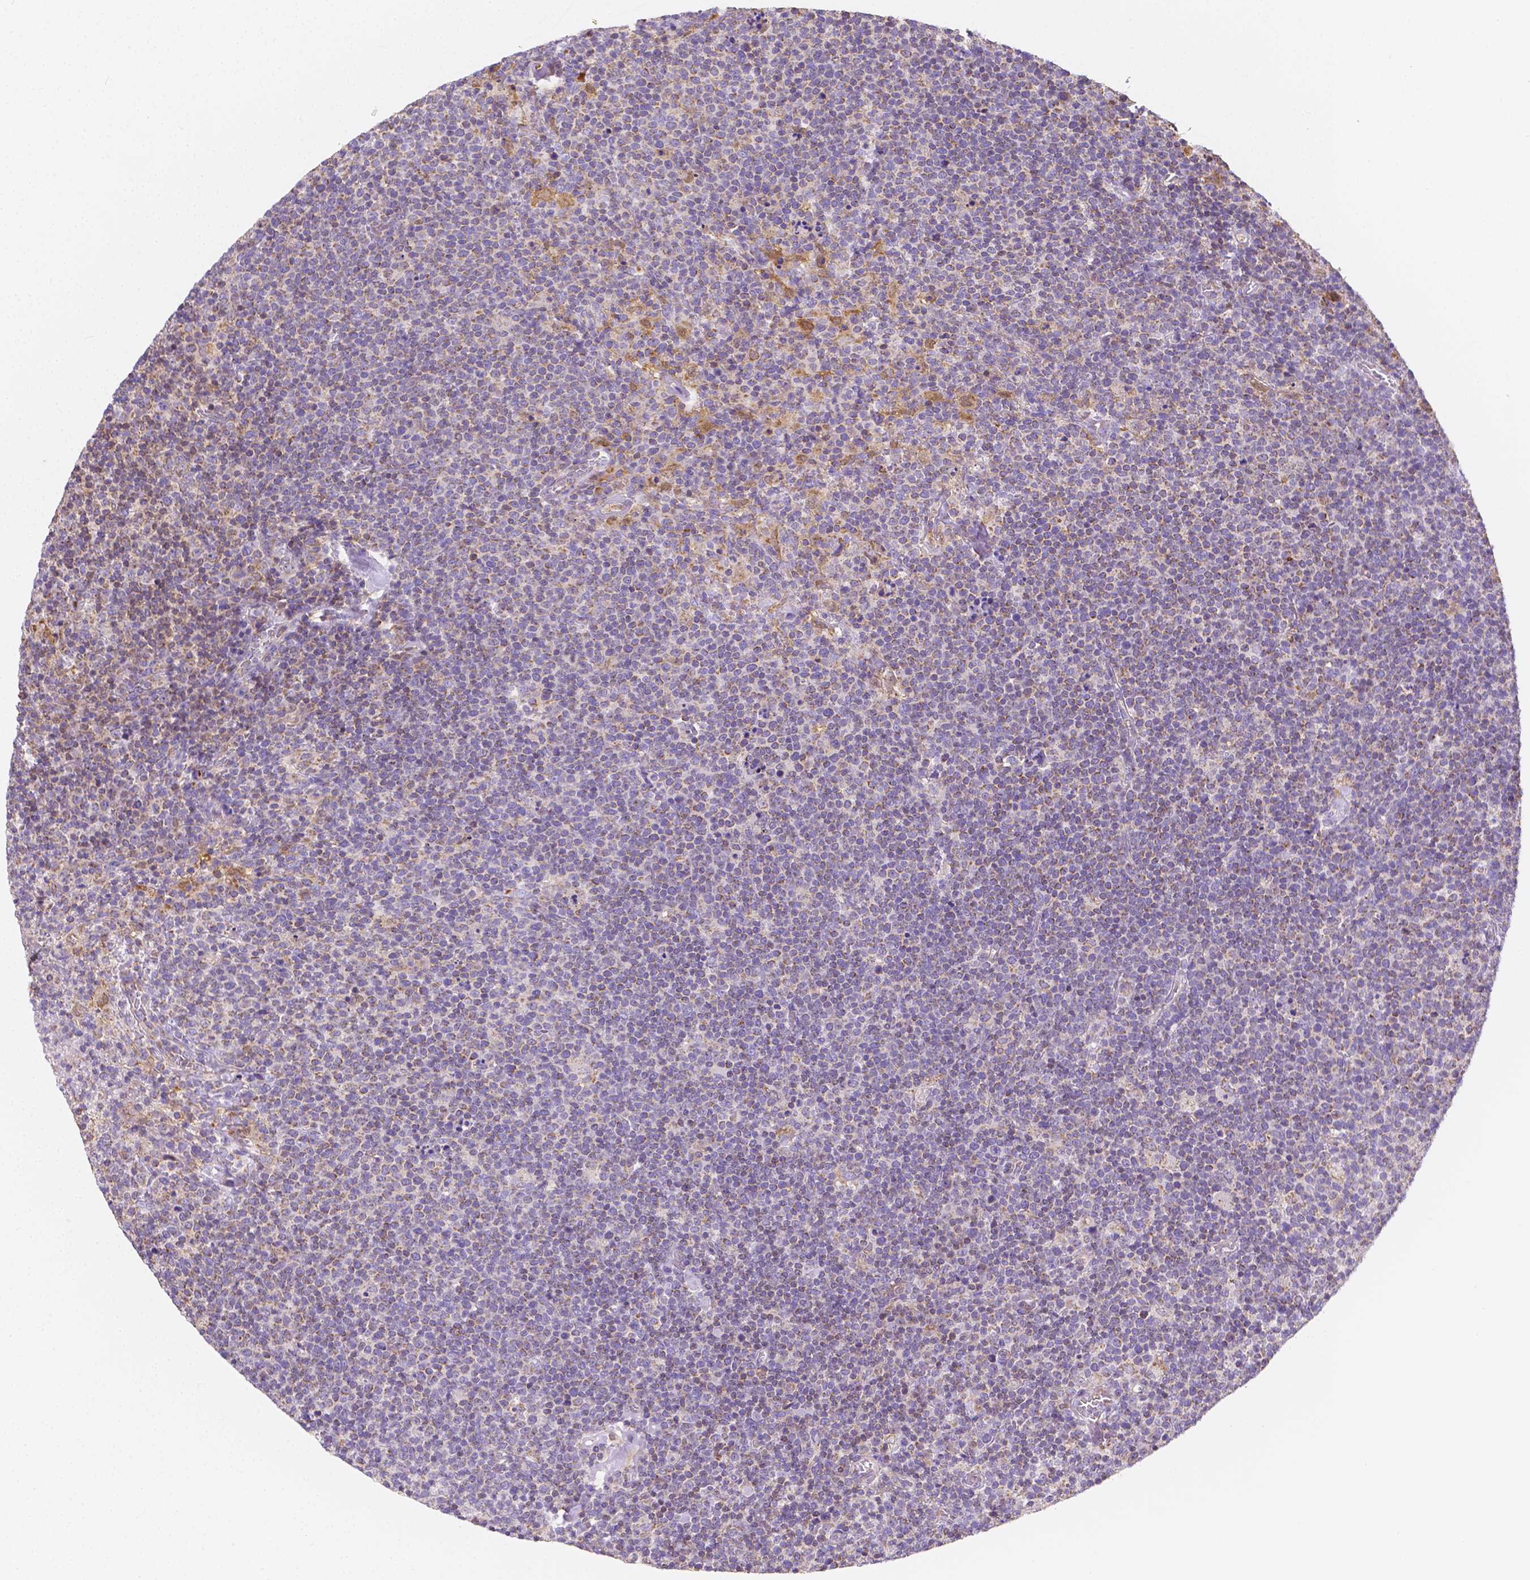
{"staining": {"intensity": "weak", "quantity": "<25%", "location": "cytoplasmic/membranous"}, "tissue": "lymphoma", "cell_type": "Tumor cells", "image_type": "cancer", "snomed": [{"axis": "morphology", "description": "Malignant lymphoma, non-Hodgkin's type, High grade"}, {"axis": "topography", "description": "Lymph node"}], "caption": "High power microscopy photomicrograph of an immunohistochemistry (IHC) histopathology image of lymphoma, revealing no significant expression in tumor cells. (Brightfield microscopy of DAB (3,3'-diaminobenzidine) immunohistochemistry at high magnification).", "gene": "SGTB", "patient": {"sex": "male", "age": 61}}